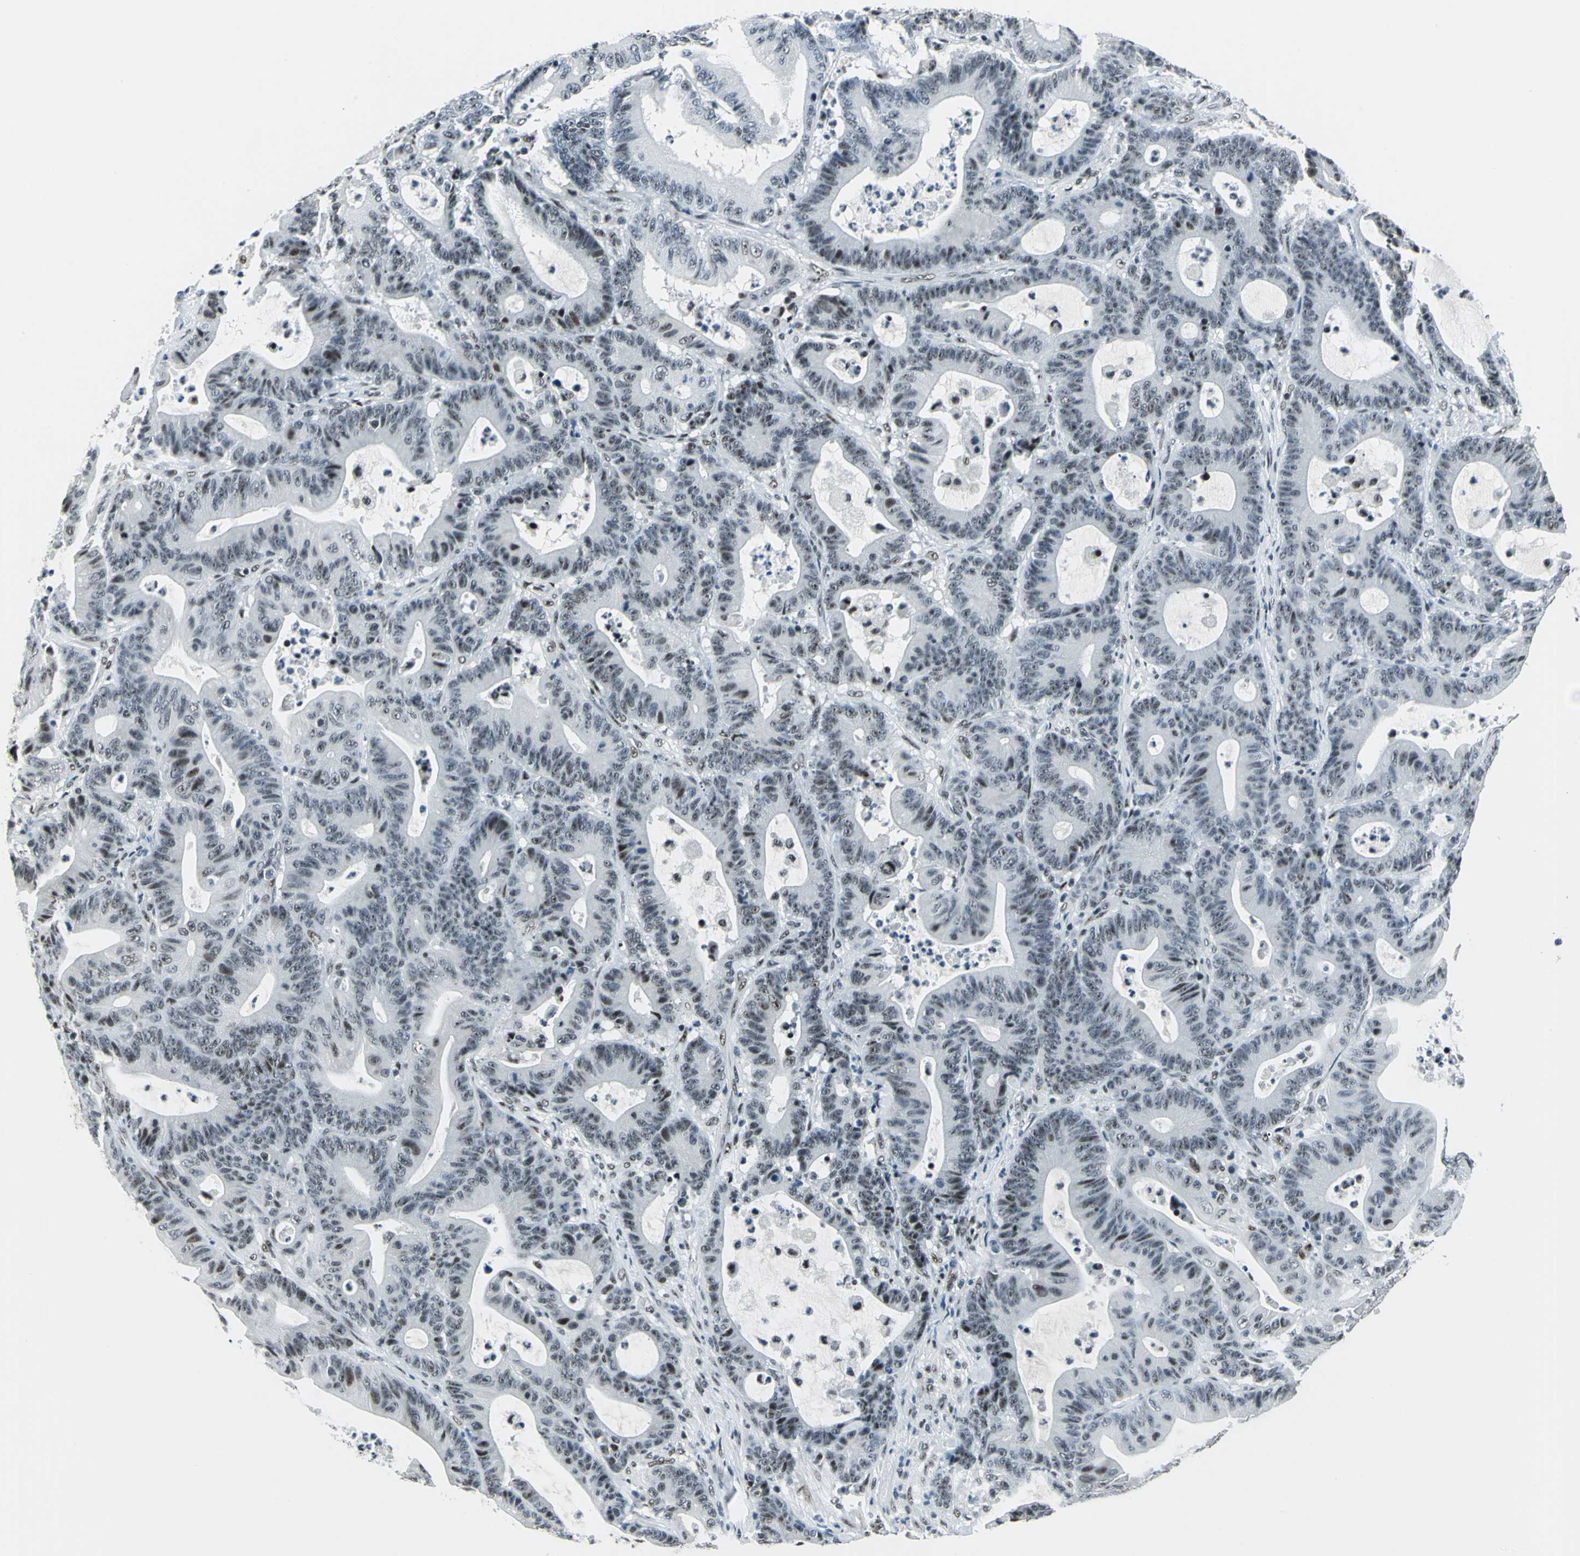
{"staining": {"intensity": "strong", "quantity": ">75%", "location": "nuclear"}, "tissue": "colorectal cancer", "cell_type": "Tumor cells", "image_type": "cancer", "snomed": [{"axis": "morphology", "description": "Adenocarcinoma, NOS"}, {"axis": "topography", "description": "Colon"}], "caption": "A brown stain labels strong nuclear staining of a protein in colorectal cancer tumor cells.", "gene": "KAT6B", "patient": {"sex": "female", "age": 84}}